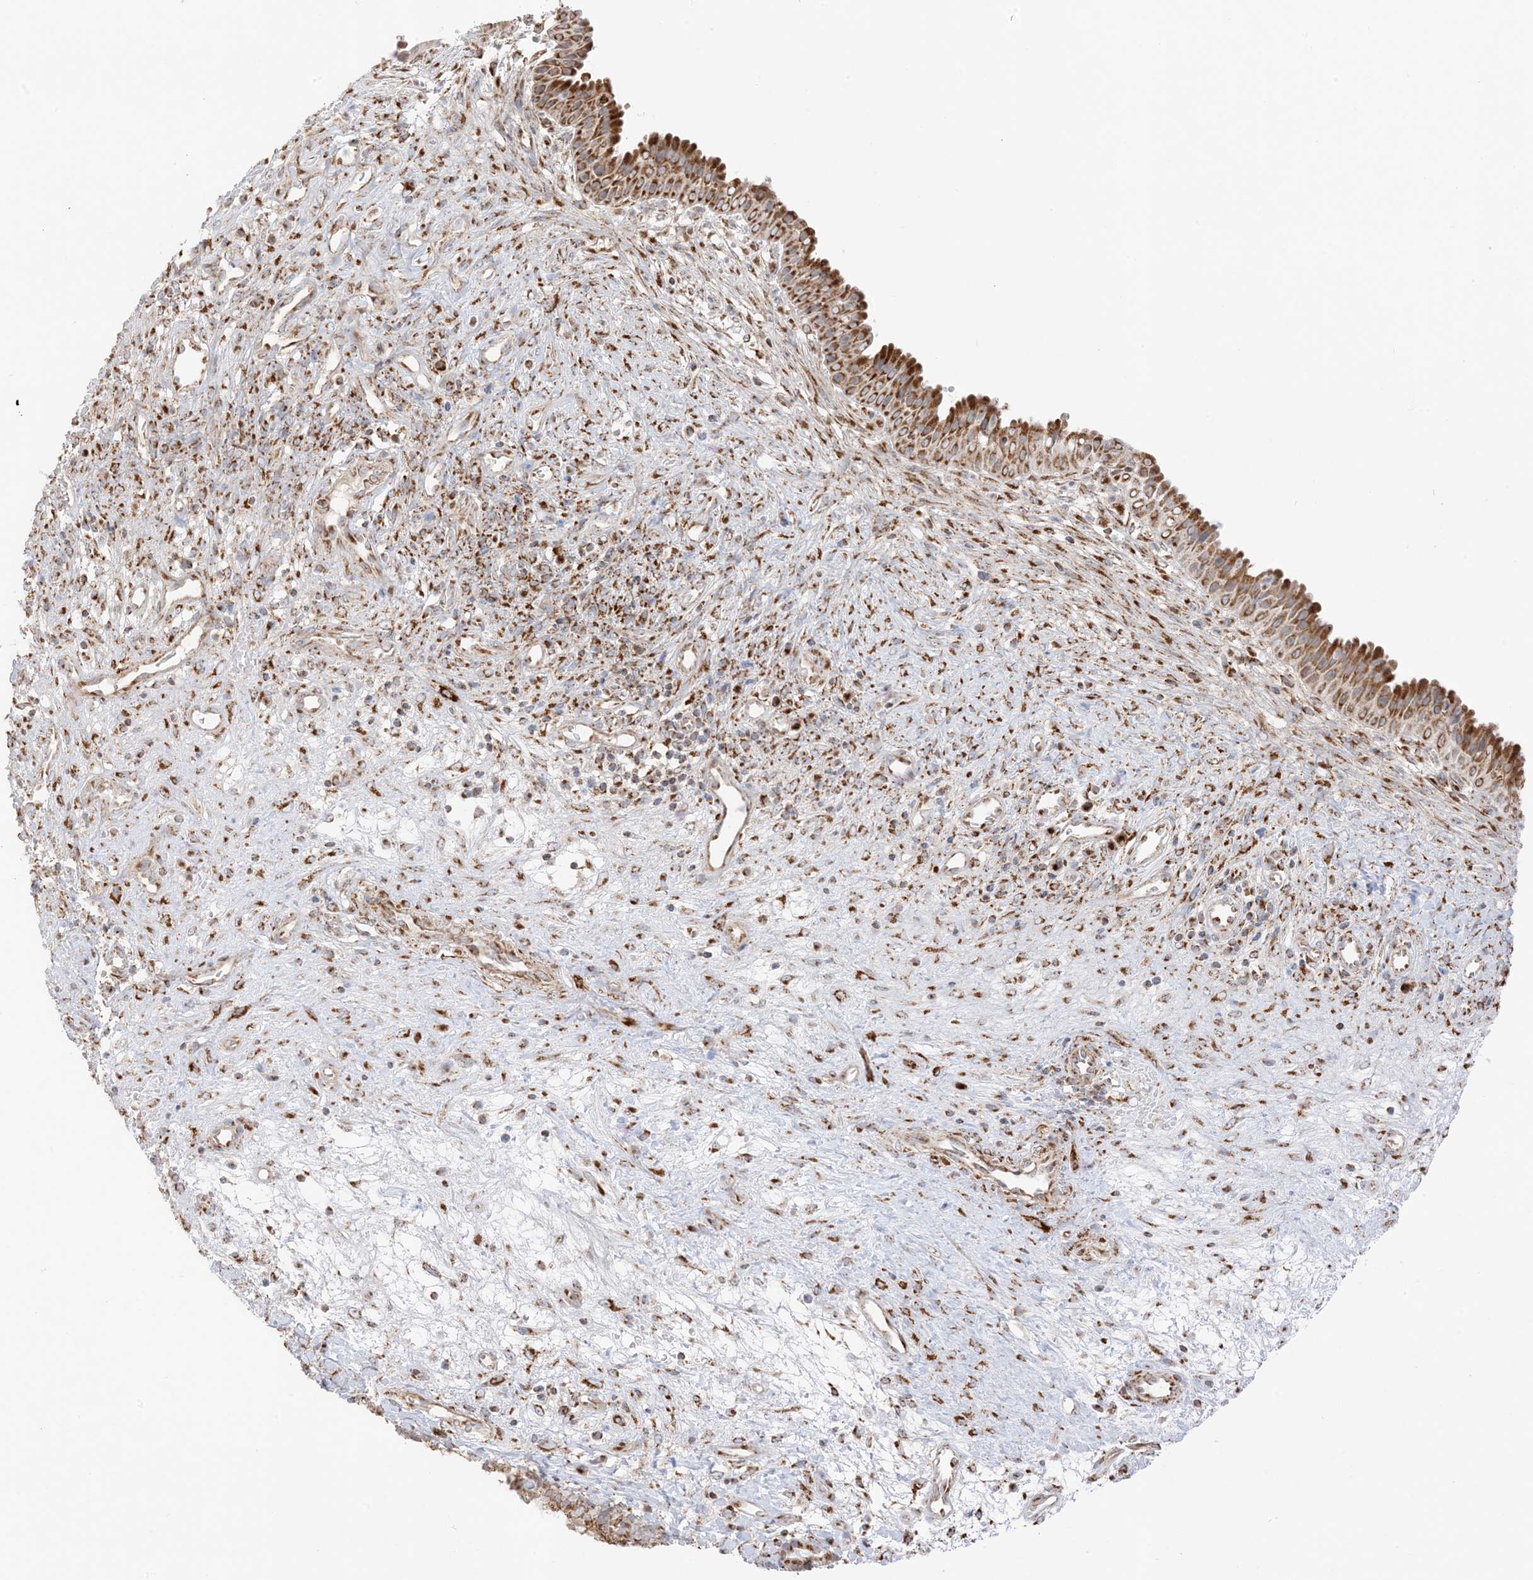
{"staining": {"intensity": "strong", "quantity": ">75%", "location": "cytoplasmic/membranous"}, "tissue": "nasopharynx", "cell_type": "Respiratory epithelial cells", "image_type": "normal", "snomed": [{"axis": "morphology", "description": "Normal tissue, NOS"}, {"axis": "topography", "description": "Nasopharynx"}], "caption": "DAB immunohistochemical staining of benign nasopharynx shows strong cytoplasmic/membranous protein staining in about >75% of respiratory epithelial cells.", "gene": "SLC25A12", "patient": {"sex": "male", "age": 22}}